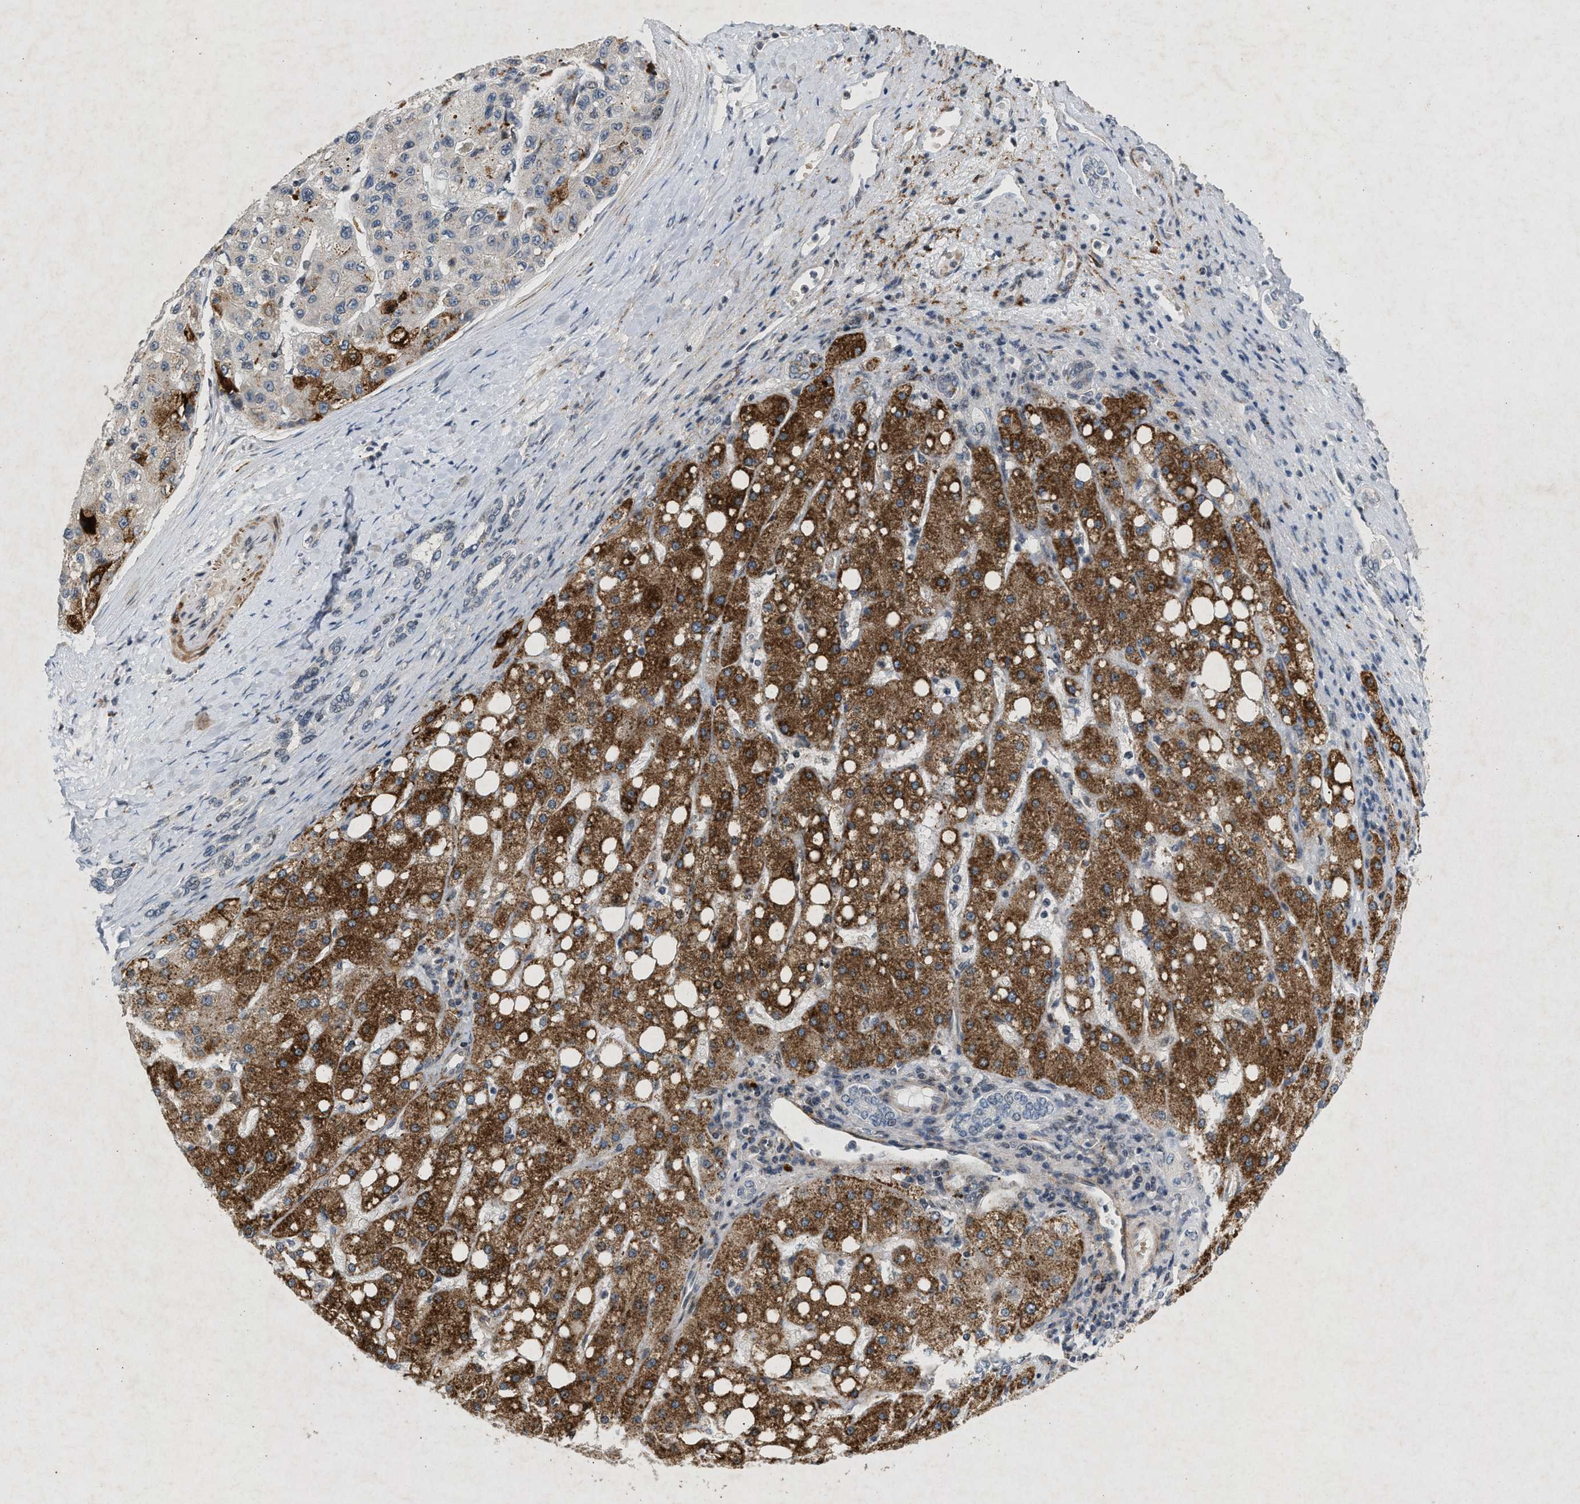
{"staining": {"intensity": "strong", "quantity": "25%-75%", "location": "cytoplasmic/membranous"}, "tissue": "liver cancer", "cell_type": "Tumor cells", "image_type": "cancer", "snomed": [{"axis": "morphology", "description": "Carcinoma, Hepatocellular, NOS"}, {"axis": "topography", "description": "Liver"}], "caption": "Liver cancer tissue shows strong cytoplasmic/membranous expression in approximately 25%-75% of tumor cells, visualized by immunohistochemistry.", "gene": "ZPR1", "patient": {"sex": "male", "age": 80}}